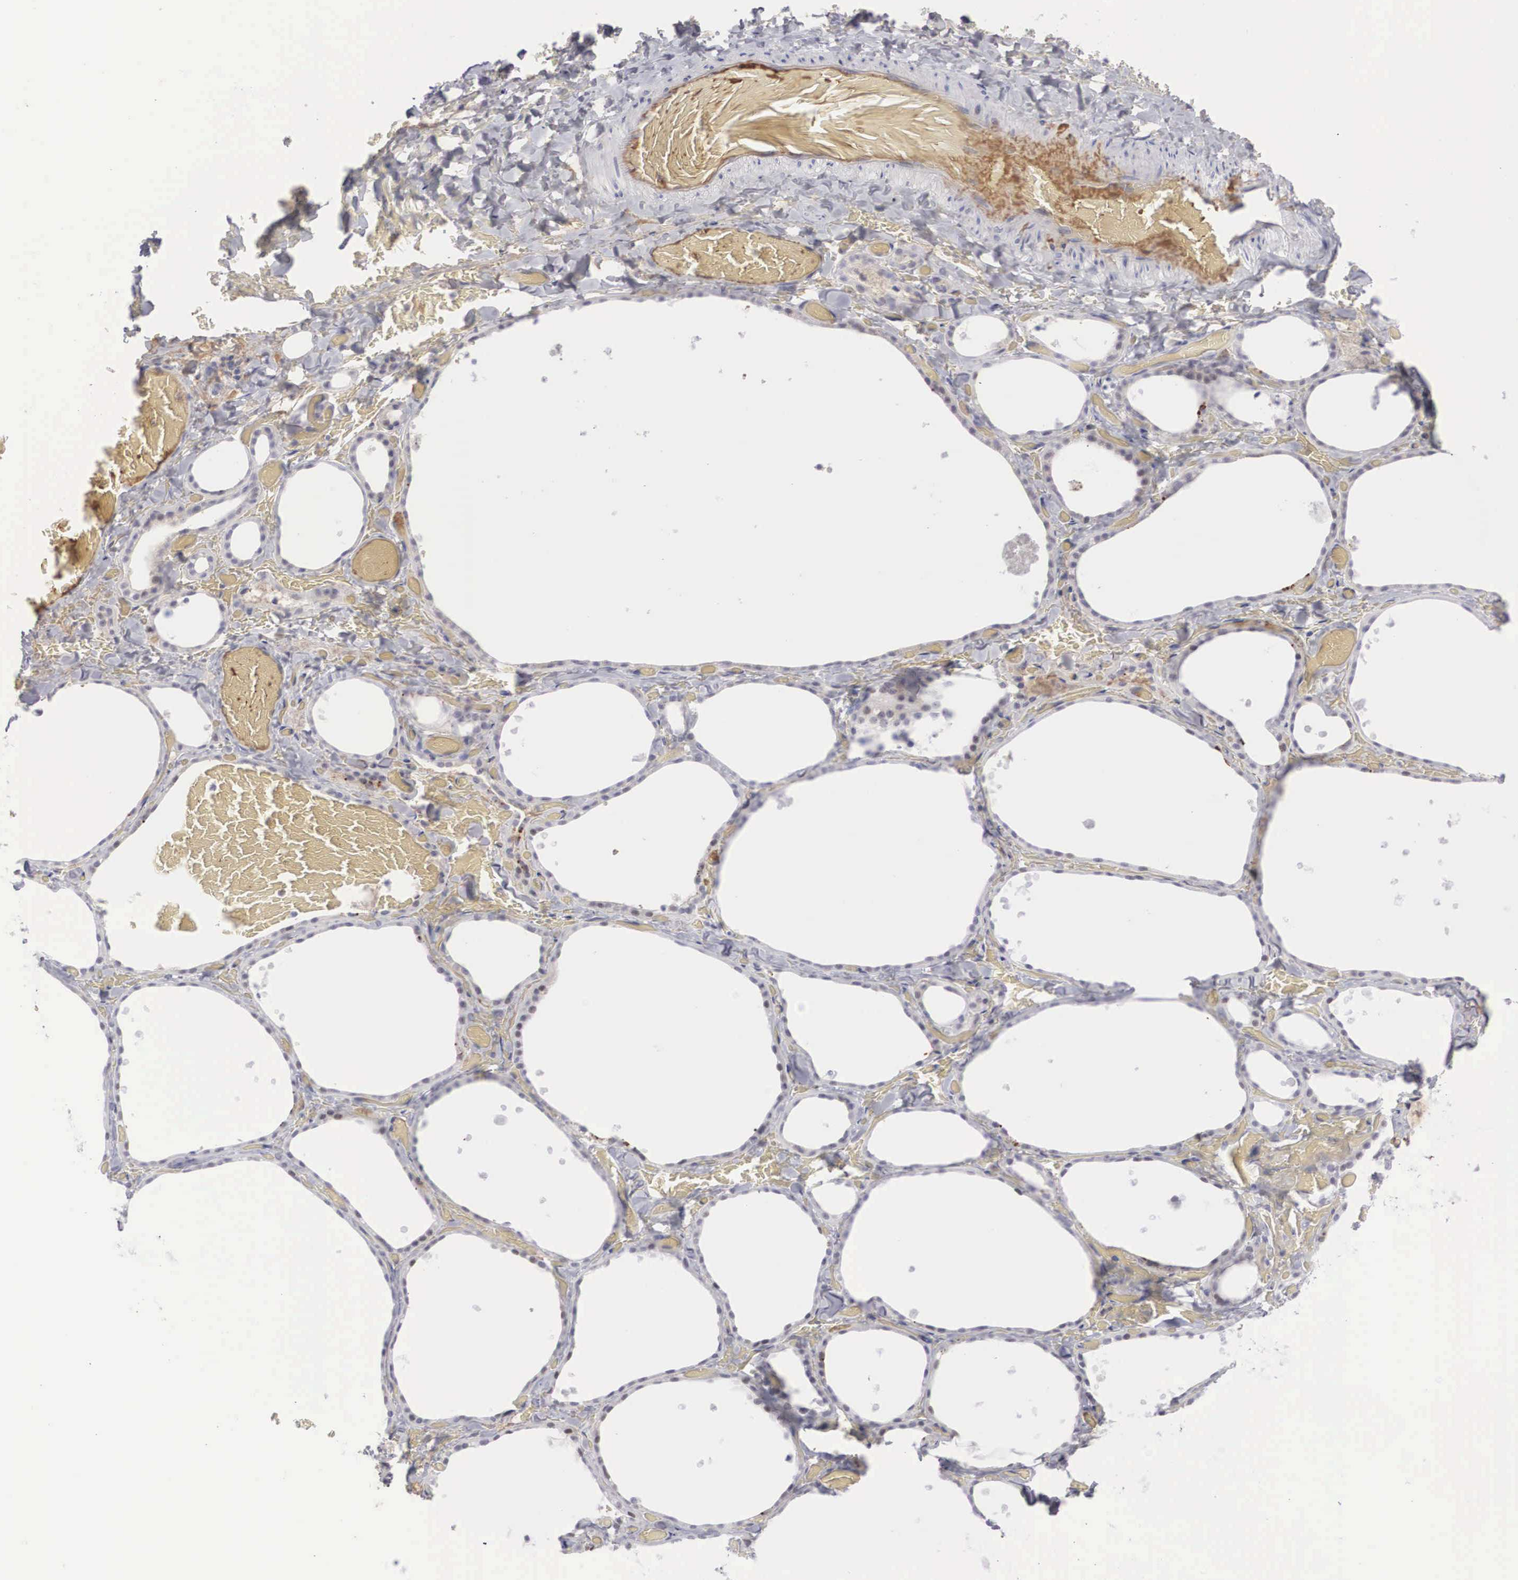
{"staining": {"intensity": "negative", "quantity": "none", "location": "none"}, "tissue": "thyroid gland", "cell_type": "Glandular cells", "image_type": "normal", "snomed": [{"axis": "morphology", "description": "Normal tissue, NOS"}, {"axis": "topography", "description": "Thyroid gland"}], "caption": "High power microscopy photomicrograph of an immunohistochemistry (IHC) photomicrograph of benign thyroid gland, revealing no significant positivity in glandular cells. (DAB immunohistochemistry (IHC) with hematoxylin counter stain).", "gene": "RBPJ", "patient": {"sex": "male", "age": 34}}